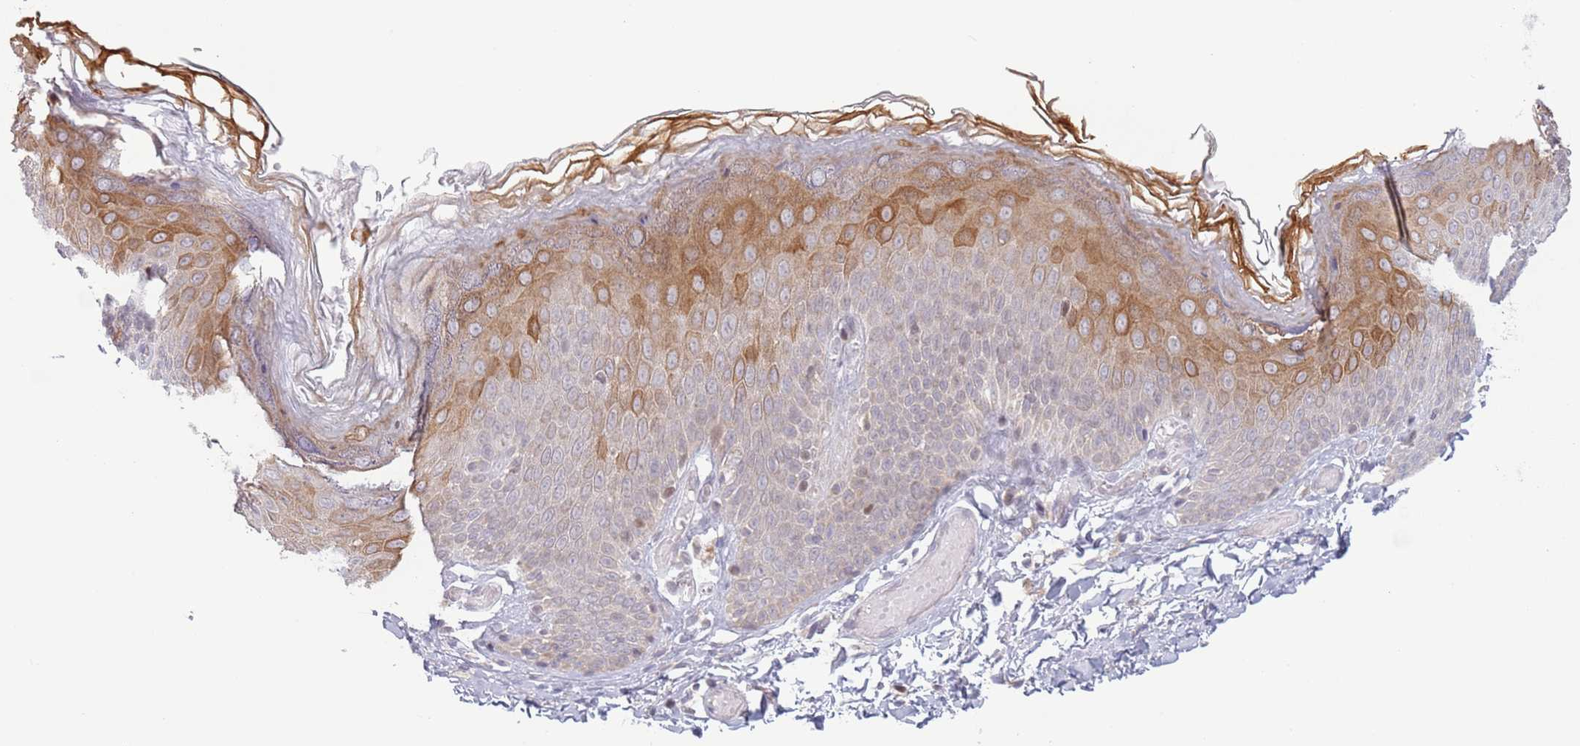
{"staining": {"intensity": "moderate", "quantity": "25%-75%", "location": "cytoplasmic/membranous,nuclear"}, "tissue": "skin", "cell_type": "Epidermal cells", "image_type": "normal", "snomed": [{"axis": "morphology", "description": "Normal tissue, NOS"}, {"axis": "topography", "description": "Anal"}], "caption": "Skin stained with a brown dye reveals moderate cytoplasmic/membranous,nuclear positive staining in about 25%-75% of epidermal cells.", "gene": "MRPL34", "patient": {"sex": "female", "age": 40}}